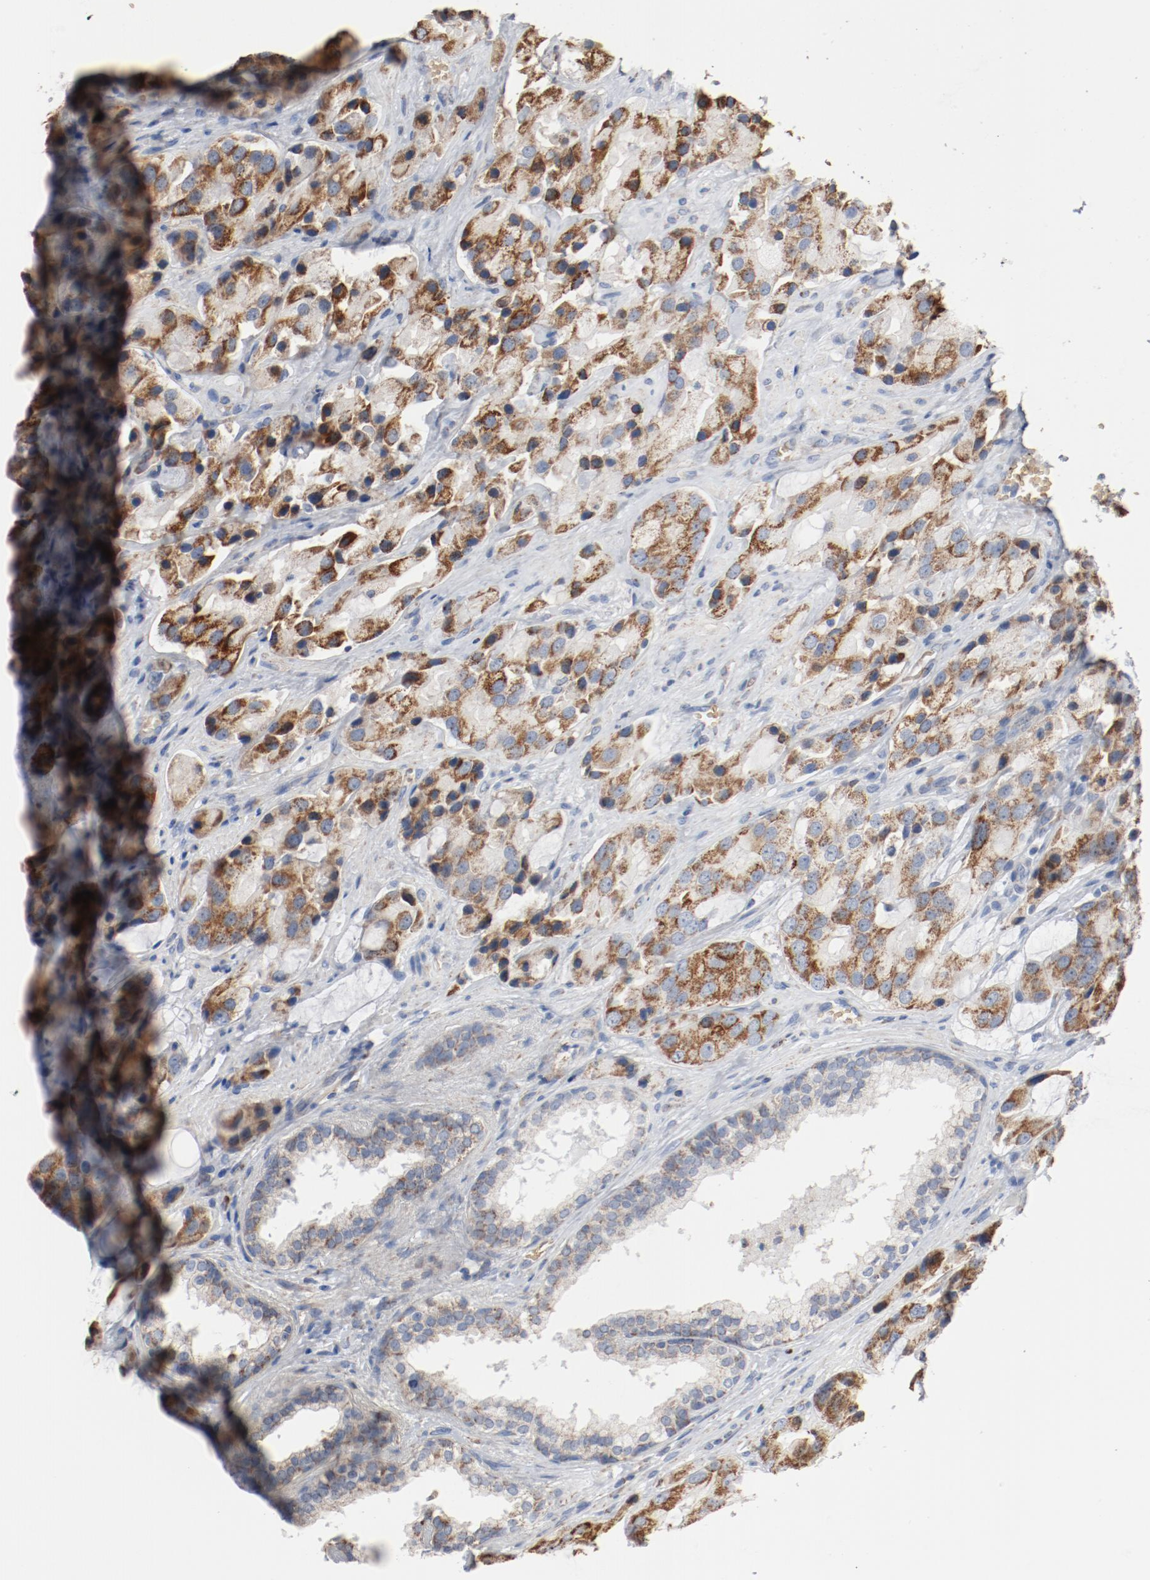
{"staining": {"intensity": "strong", "quantity": ">75%", "location": "cytoplasmic/membranous"}, "tissue": "prostate cancer", "cell_type": "Tumor cells", "image_type": "cancer", "snomed": [{"axis": "morphology", "description": "Adenocarcinoma, High grade"}, {"axis": "topography", "description": "Prostate"}], "caption": "Human high-grade adenocarcinoma (prostate) stained with a brown dye displays strong cytoplasmic/membranous positive positivity in about >75% of tumor cells.", "gene": "NDUFB8", "patient": {"sex": "male", "age": 70}}